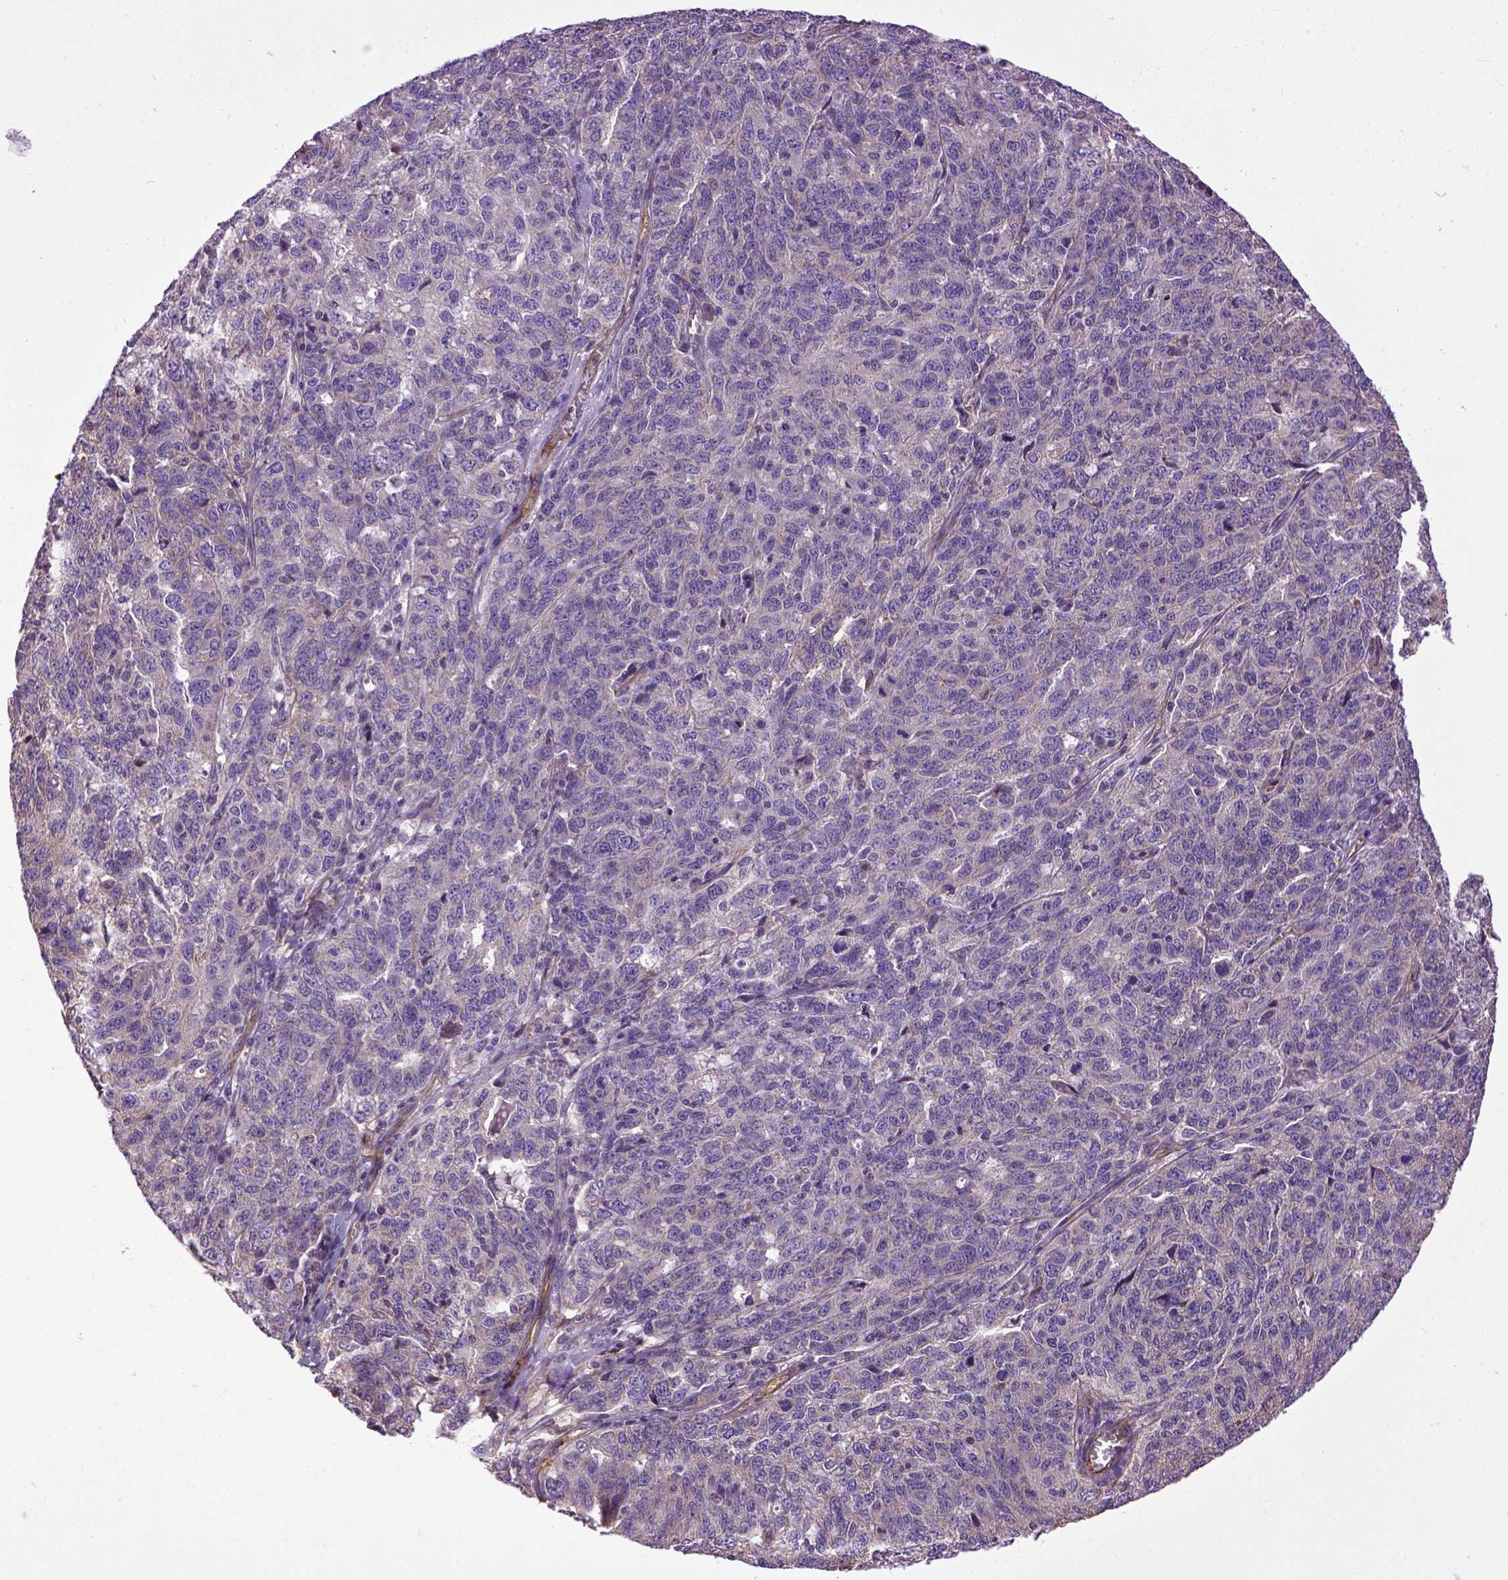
{"staining": {"intensity": "negative", "quantity": "none", "location": "none"}, "tissue": "ovarian cancer", "cell_type": "Tumor cells", "image_type": "cancer", "snomed": [{"axis": "morphology", "description": "Cystadenocarcinoma, serous, NOS"}, {"axis": "topography", "description": "Ovary"}], "caption": "Human ovarian cancer (serous cystadenocarcinoma) stained for a protein using immunohistochemistry exhibits no positivity in tumor cells.", "gene": "ENG", "patient": {"sex": "female", "age": 71}}